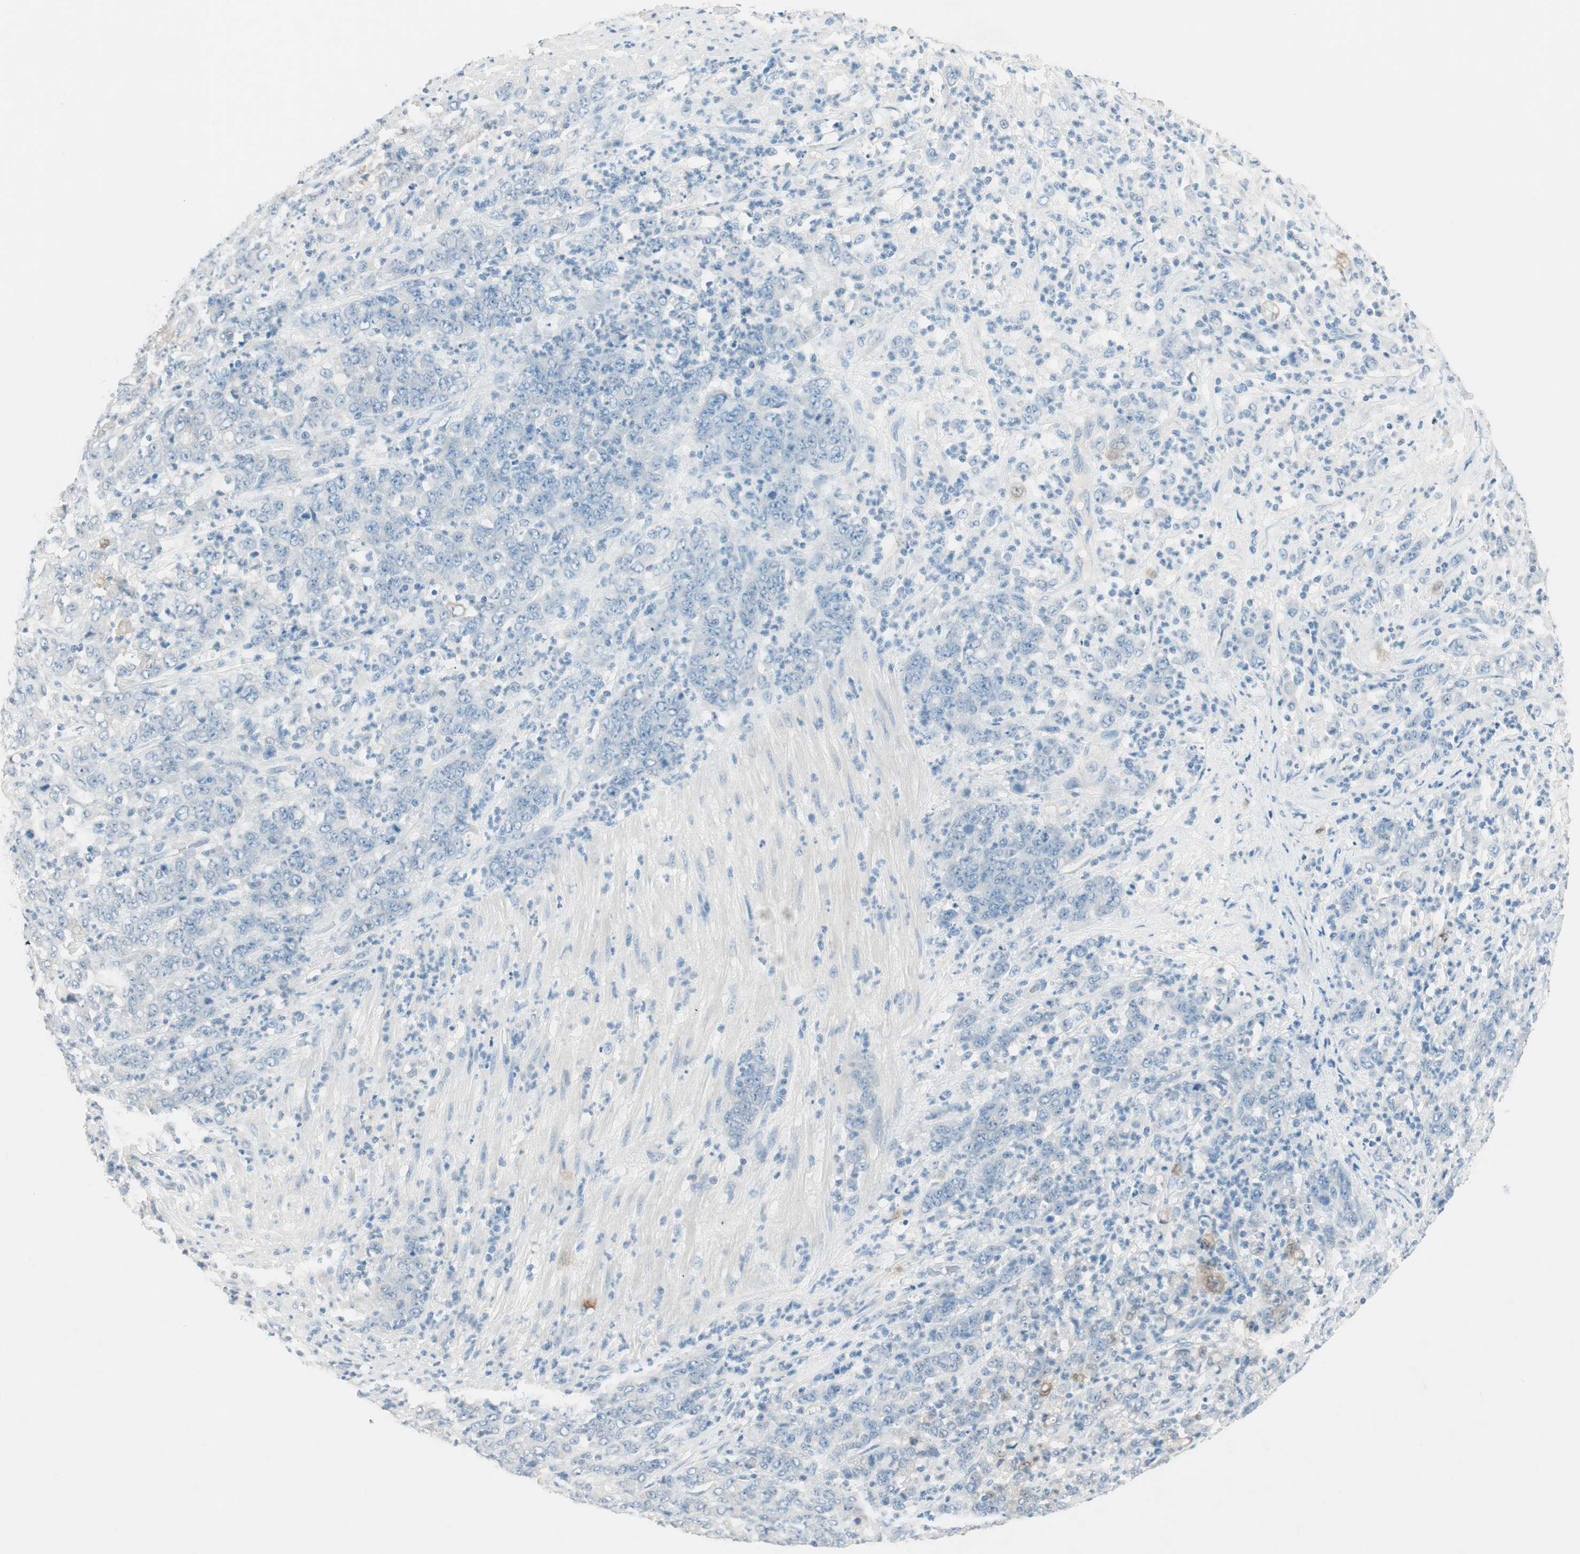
{"staining": {"intensity": "moderate", "quantity": "<25%", "location": "cytoplasmic/membranous"}, "tissue": "stomach cancer", "cell_type": "Tumor cells", "image_type": "cancer", "snomed": [{"axis": "morphology", "description": "Adenocarcinoma, NOS"}, {"axis": "topography", "description": "Stomach, lower"}], "caption": "A low amount of moderate cytoplasmic/membranous positivity is present in approximately <25% of tumor cells in adenocarcinoma (stomach) tissue. (DAB = brown stain, brightfield microscopy at high magnification).", "gene": "HPGD", "patient": {"sex": "female", "age": 71}}